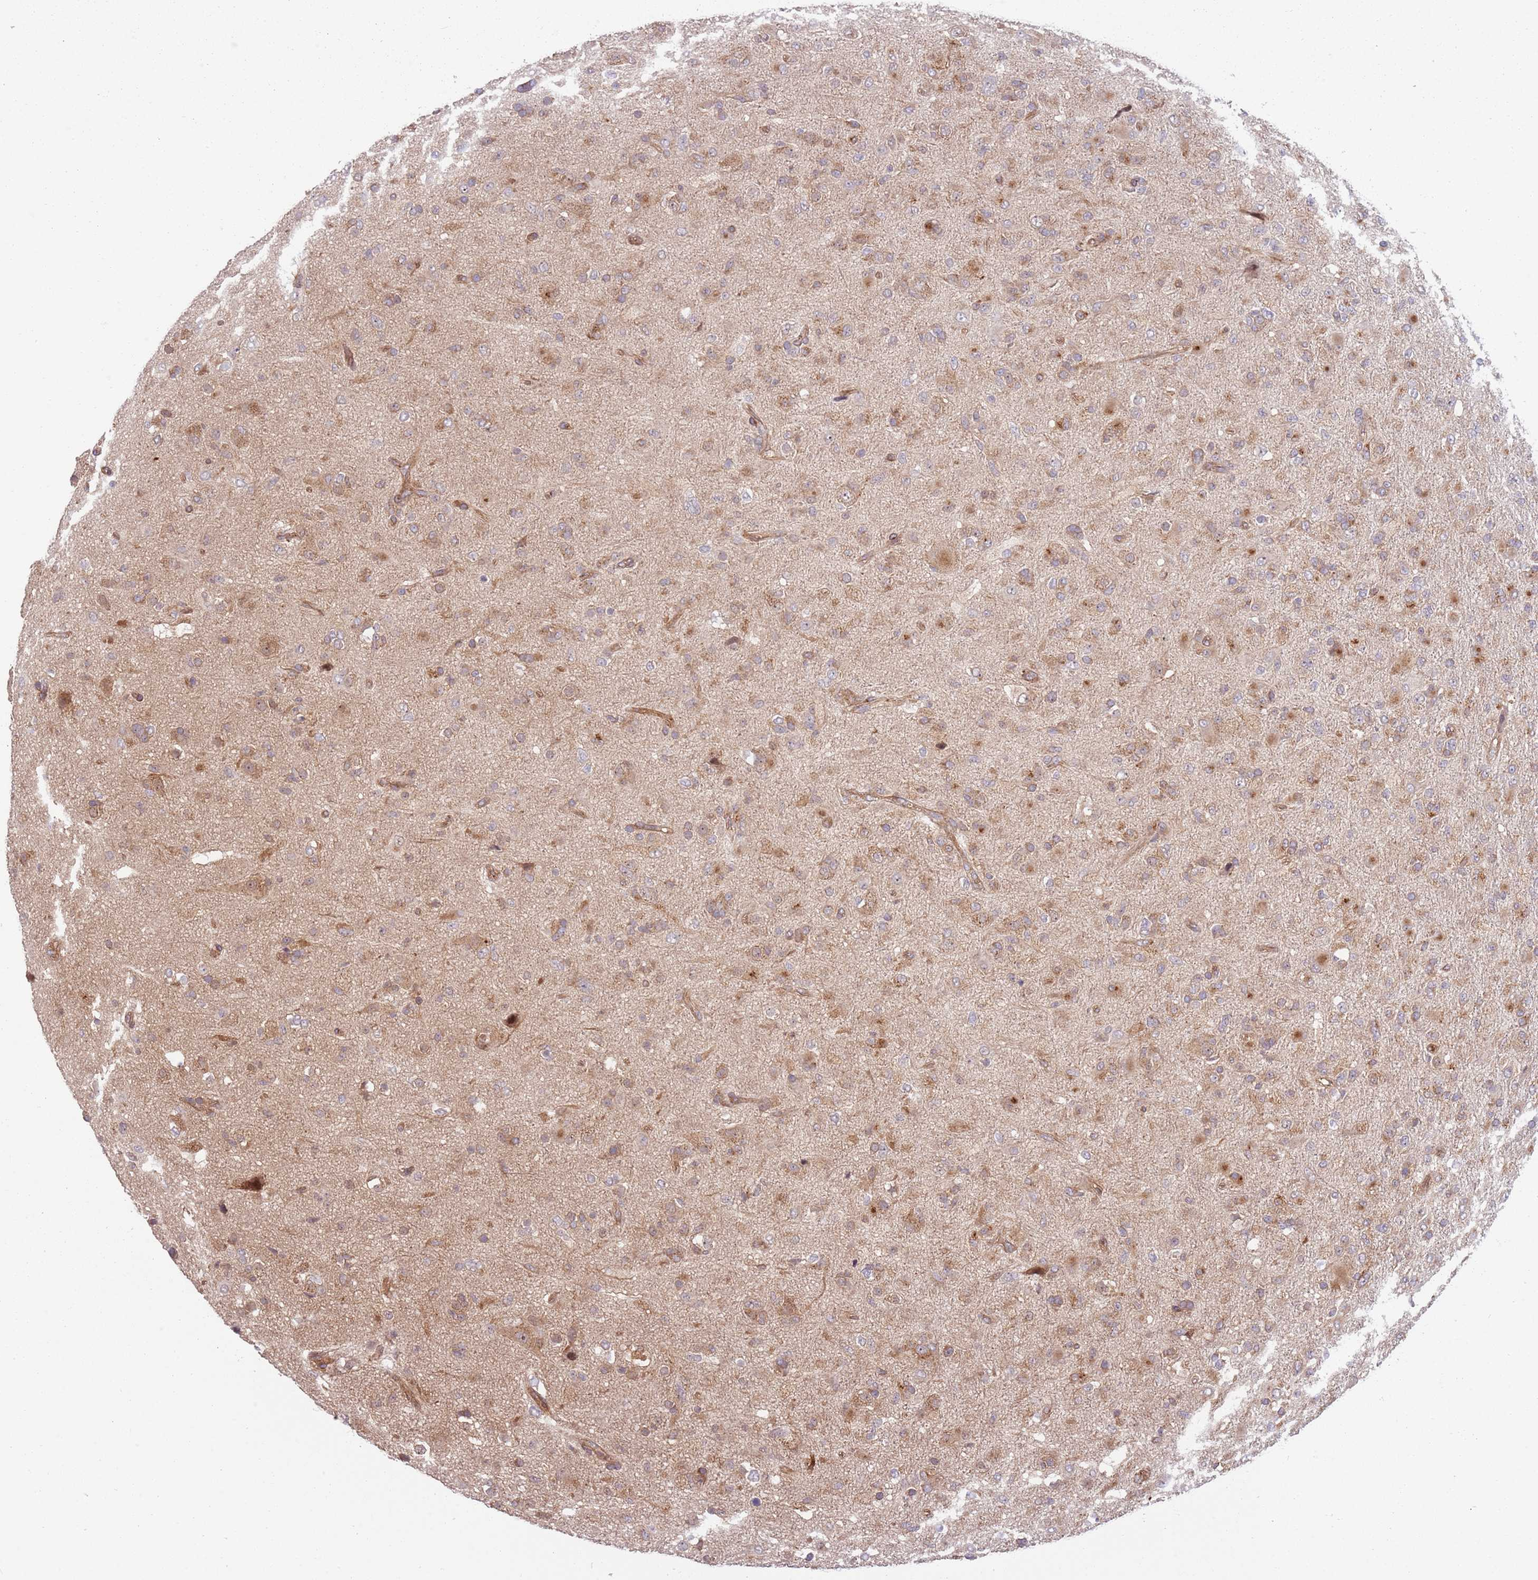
{"staining": {"intensity": "moderate", "quantity": "25%-75%", "location": "cytoplasmic/membranous"}, "tissue": "glioma", "cell_type": "Tumor cells", "image_type": "cancer", "snomed": [{"axis": "morphology", "description": "Glioma, malignant, Low grade"}, {"axis": "topography", "description": "Brain"}], "caption": "Malignant low-grade glioma was stained to show a protein in brown. There is medium levels of moderate cytoplasmic/membranous staining in about 25%-75% of tumor cells.", "gene": "GGA1", "patient": {"sex": "male", "age": 65}}